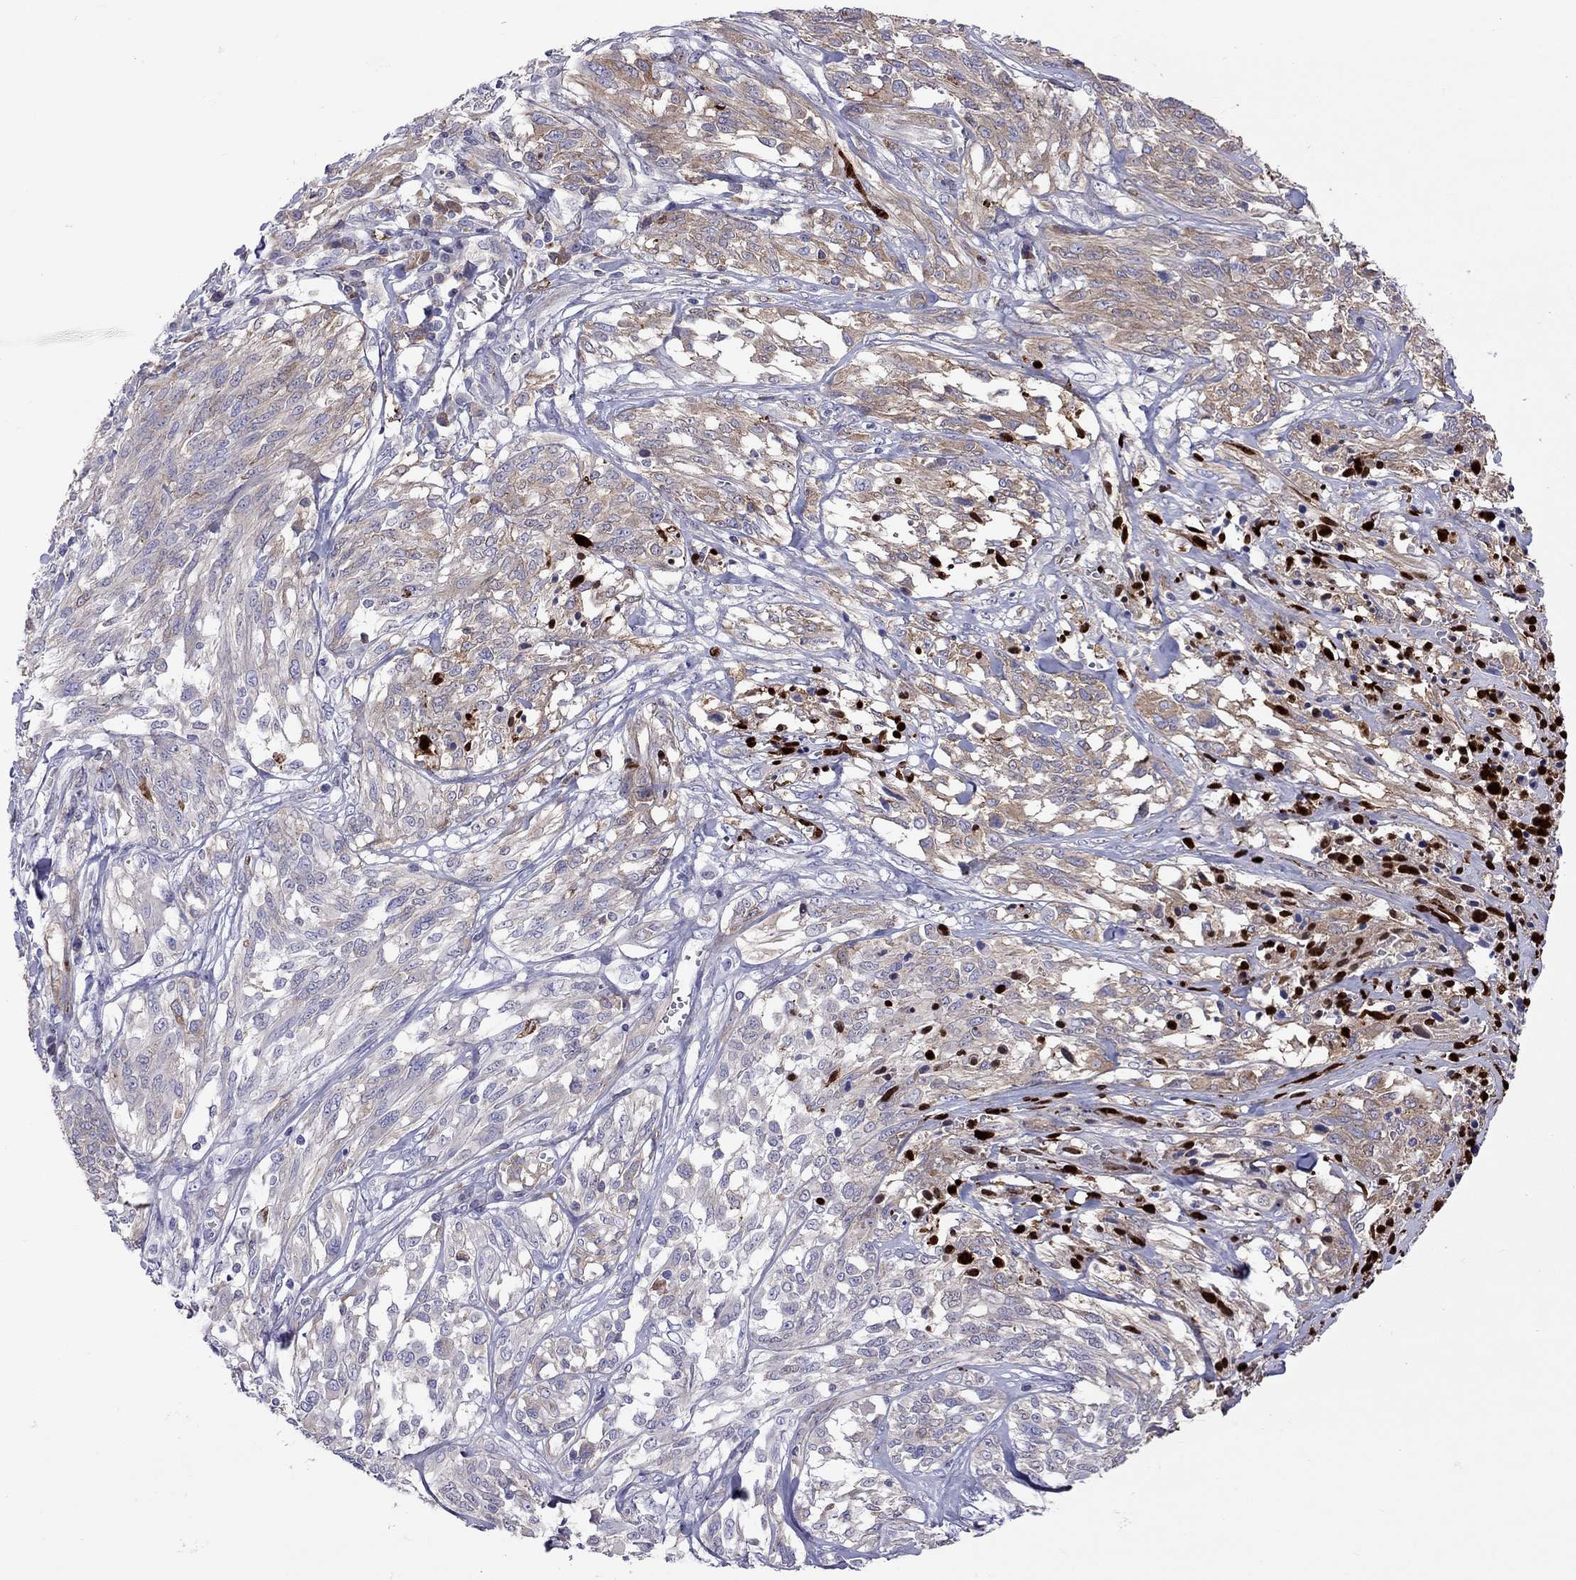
{"staining": {"intensity": "weak", "quantity": "<25%", "location": "cytoplasmic/membranous"}, "tissue": "melanoma", "cell_type": "Tumor cells", "image_type": "cancer", "snomed": [{"axis": "morphology", "description": "Malignant melanoma, NOS"}, {"axis": "topography", "description": "Skin"}], "caption": "A high-resolution histopathology image shows IHC staining of melanoma, which demonstrates no significant expression in tumor cells.", "gene": "SERPINA3", "patient": {"sex": "female", "age": 91}}